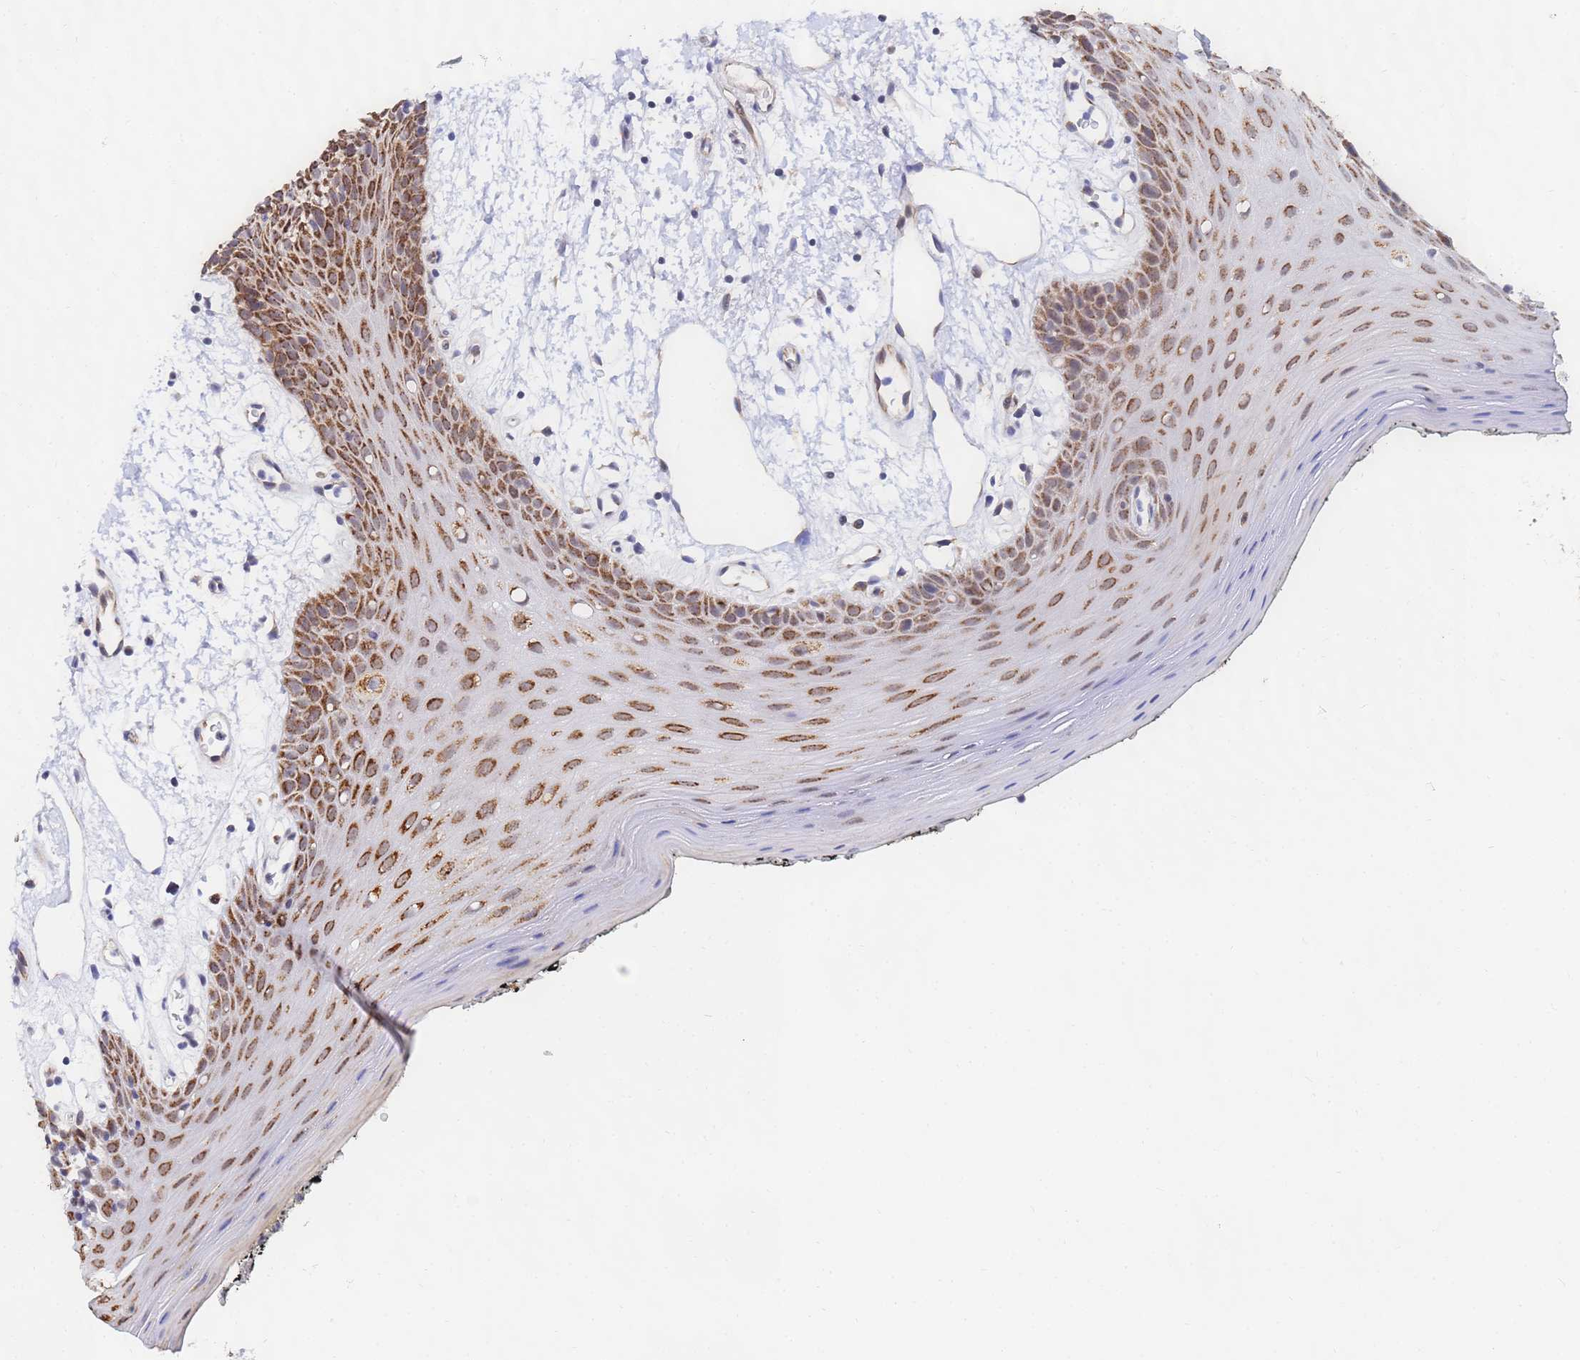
{"staining": {"intensity": "moderate", "quantity": ">75%", "location": "cytoplasmic/membranous"}, "tissue": "oral mucosa", "cell_type": "Squamous epithelial cells", "image_type": "normal", "snomed": [{"axis": "morphology", "description": "Normal tissue, NOS"}, {"axis": "topography", "description": "Oral tissue"}, {"axis": "topography", "description": "Tounge, NOS"}], "caption": "Brown immunohistochemical staining in unremarkable oral mucosa exhibits moderate cytoplasmic/membranous expression in about >75% of squamous epithelial cells. (IHC, brightfield microscopy, high magnification).", "gene": "CKMT1A", "patient": {"sex": "female", "age": 59}}